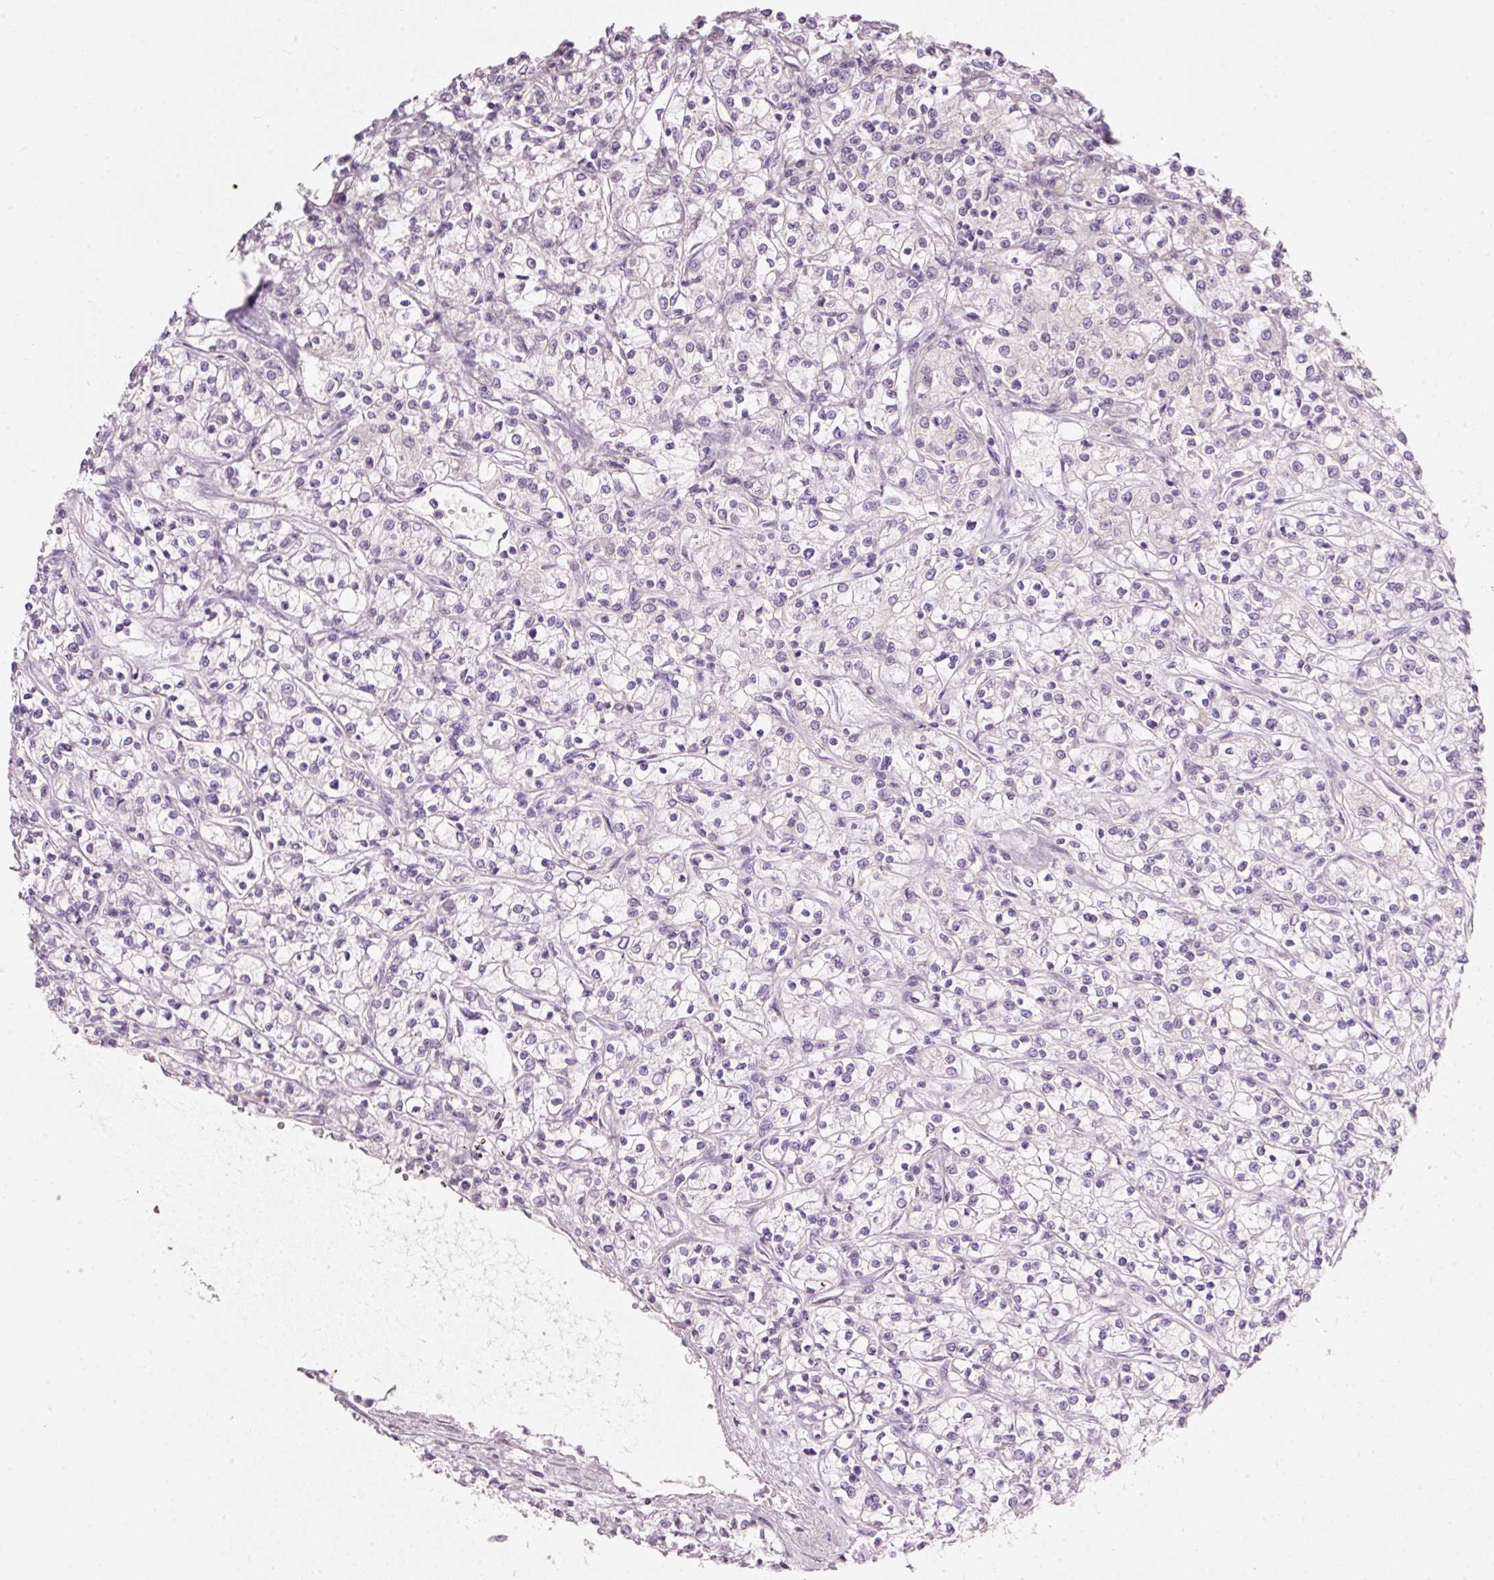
{"staining": {"intensity": "negative", "quantity": "none", "location": "none"}, "tissue": "renal cancer", "cell_type": "Tumor cells", "image_type": "cancer", "snomed": [{"axis": "morphology", "description": "Adenocarcinoma, NOS"}, {"axis": "topography", "description": "Kidney"}], "caption": "DAB (3,3'-diaminobenzidine) immunohistochemical staining of renal cancer (adenocarcinoma) demonstrates no significant expression in tumor cells.", "gene": "PDXDC1", "patient": {"sex": "female", "age": 59}}